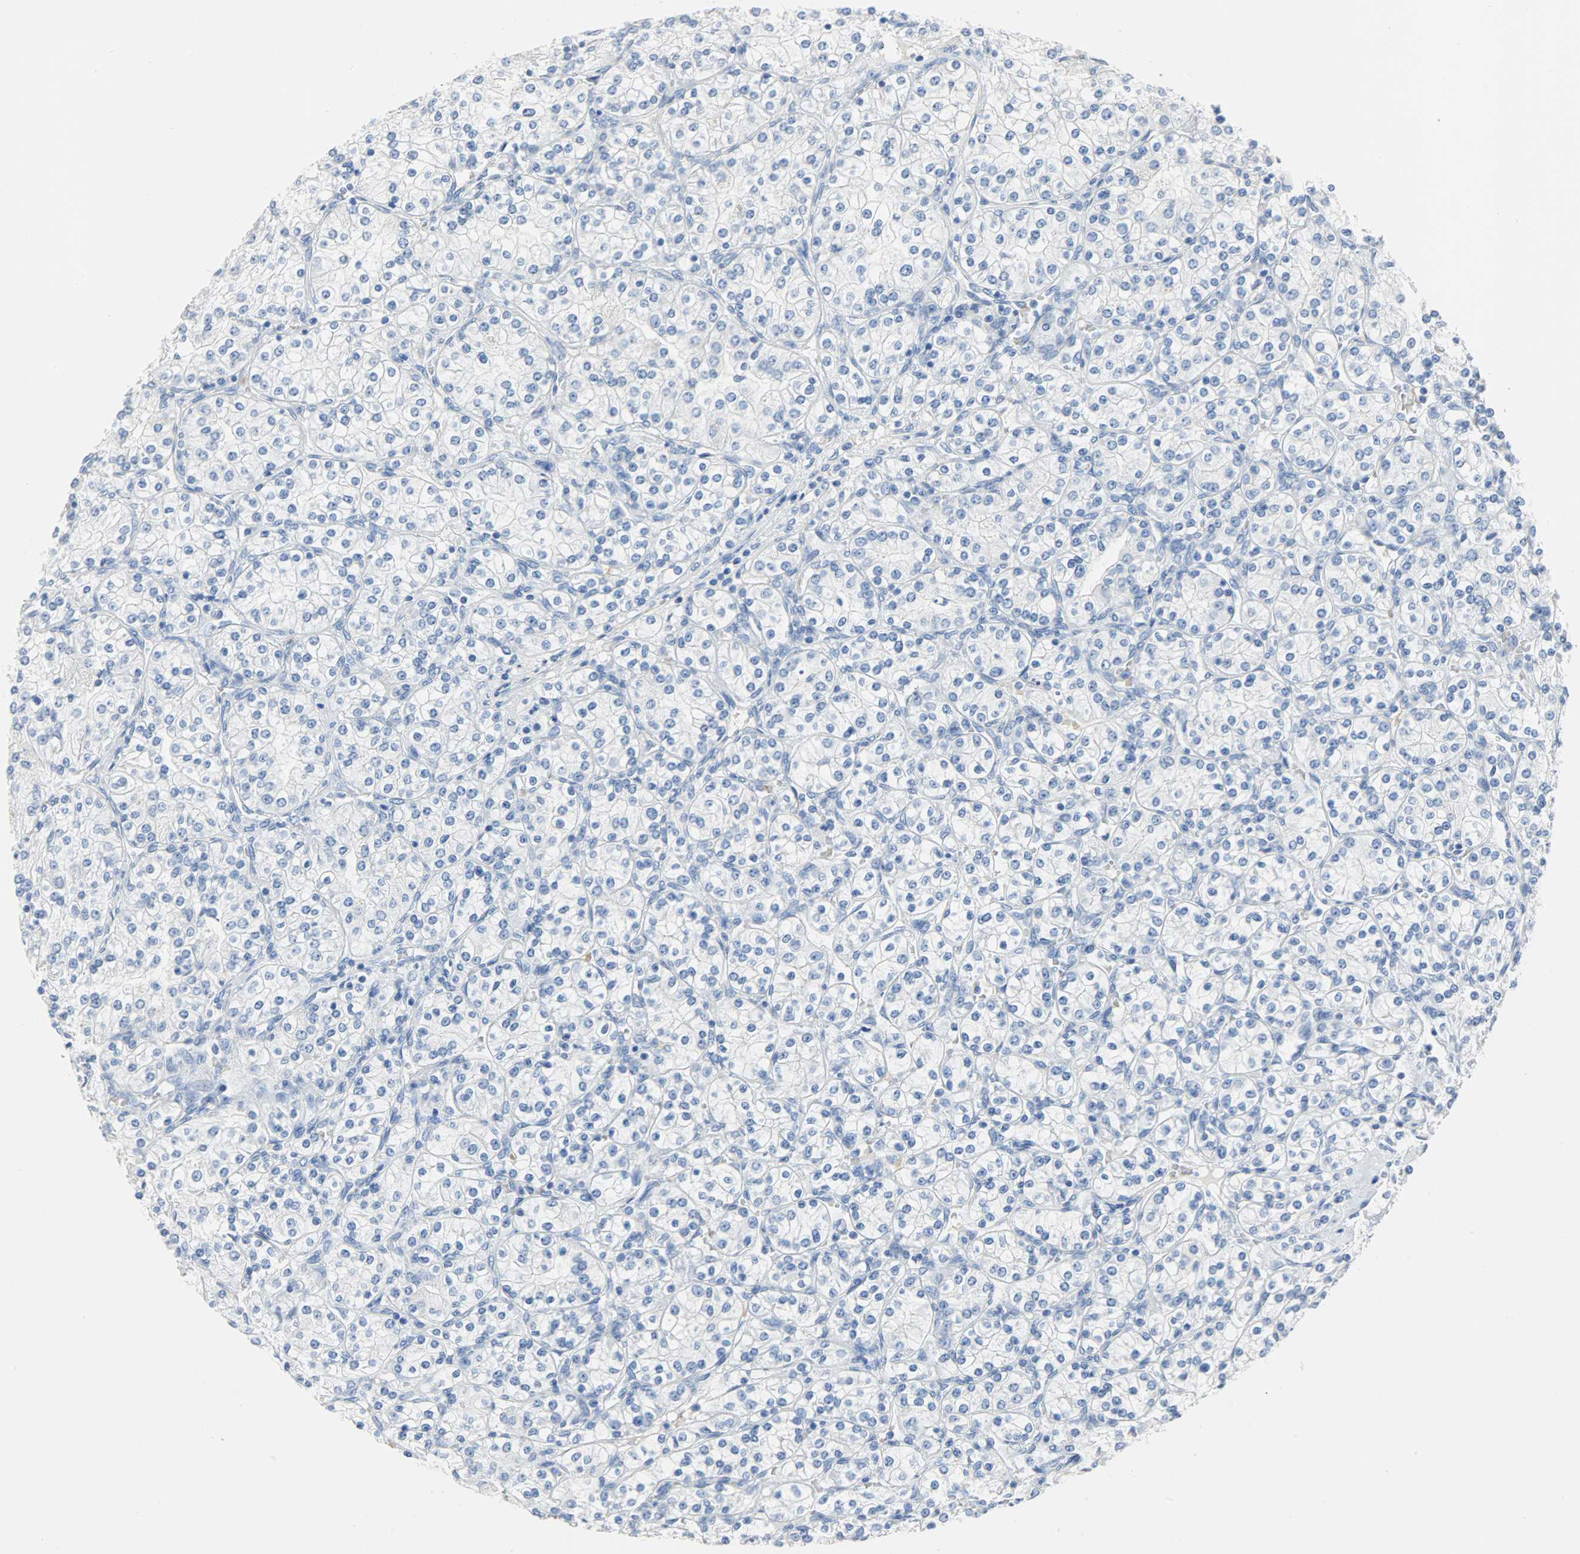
{"staining": {"intensity": "negative", "quantity": "none", "location": "none"}, "tissue": "renal cancer", "cell_type": "Tumor cells", "image_type": "cancer", "snomed": [{"axis": "morphology", "description": "Adenocarcinoma, NOS"}, {"axis": "topography", "description": "Kidney"}], "caption": "The photomicrograph displays no significant staining in tumor cells of renal adenocarcinoma.", "gene": "CA3", "patient": {"sex": "male", "age": 77}}